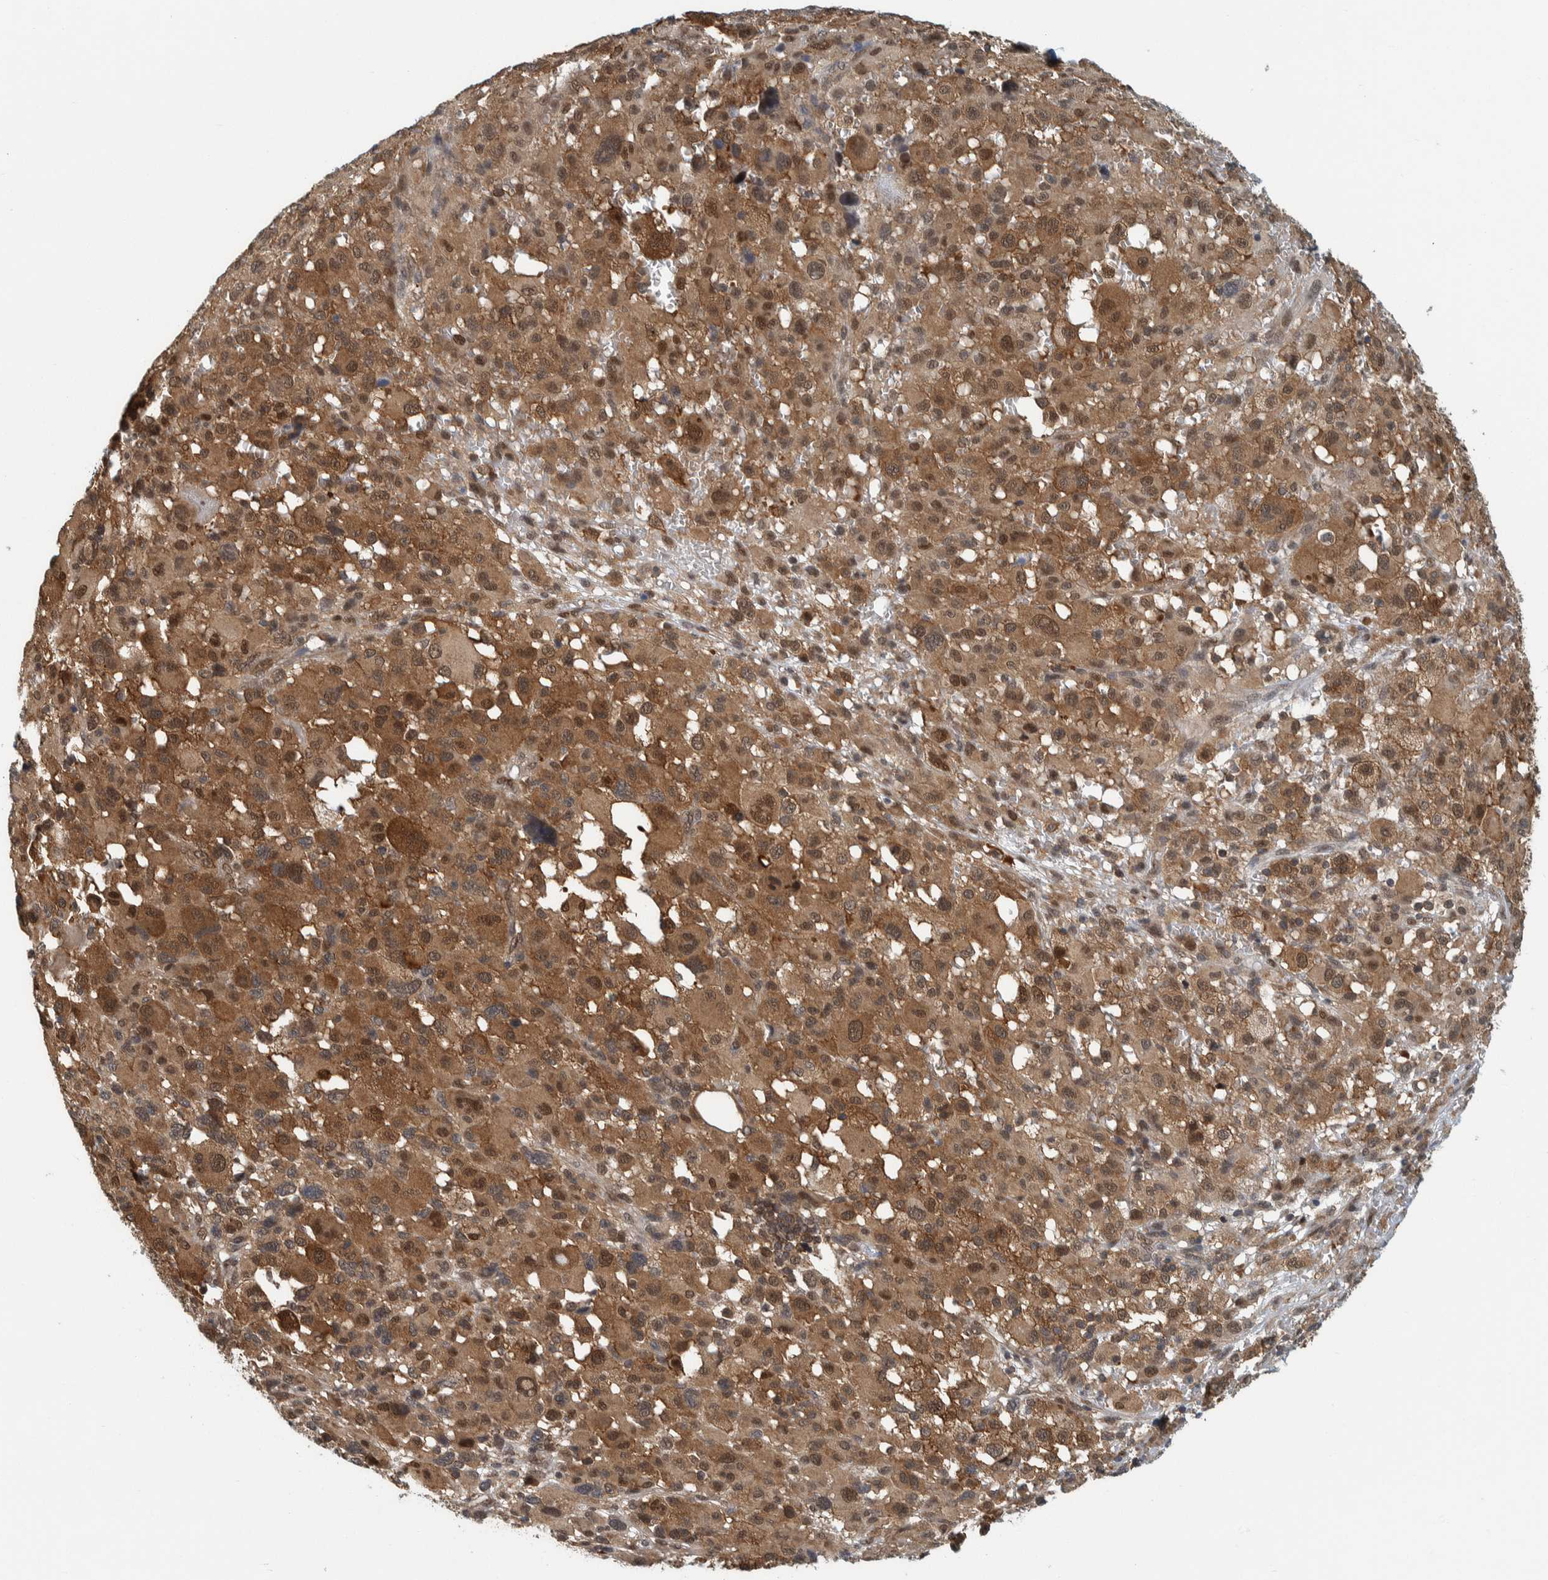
{"staining": {"intensity": "moderate", "quantity": ">75%", "location": "cytoplasmic/membranous,nuclear"}, "tissue": "melanoma", "cell_type": "Tumor cells", "image_type": "cancer", "snomed": [{"axis": "morphology", "description": "Malignant melanoma, Metastatic site"}, {"axis": "topography", "description": "Skin"}], "caption": "Melanoma stained for a protein shows moderate cytoplasmic/membranous and nuclear positivity in tumor cells.", "gene": "COPS3", "patient": {"sex": "female", "age": 74}}